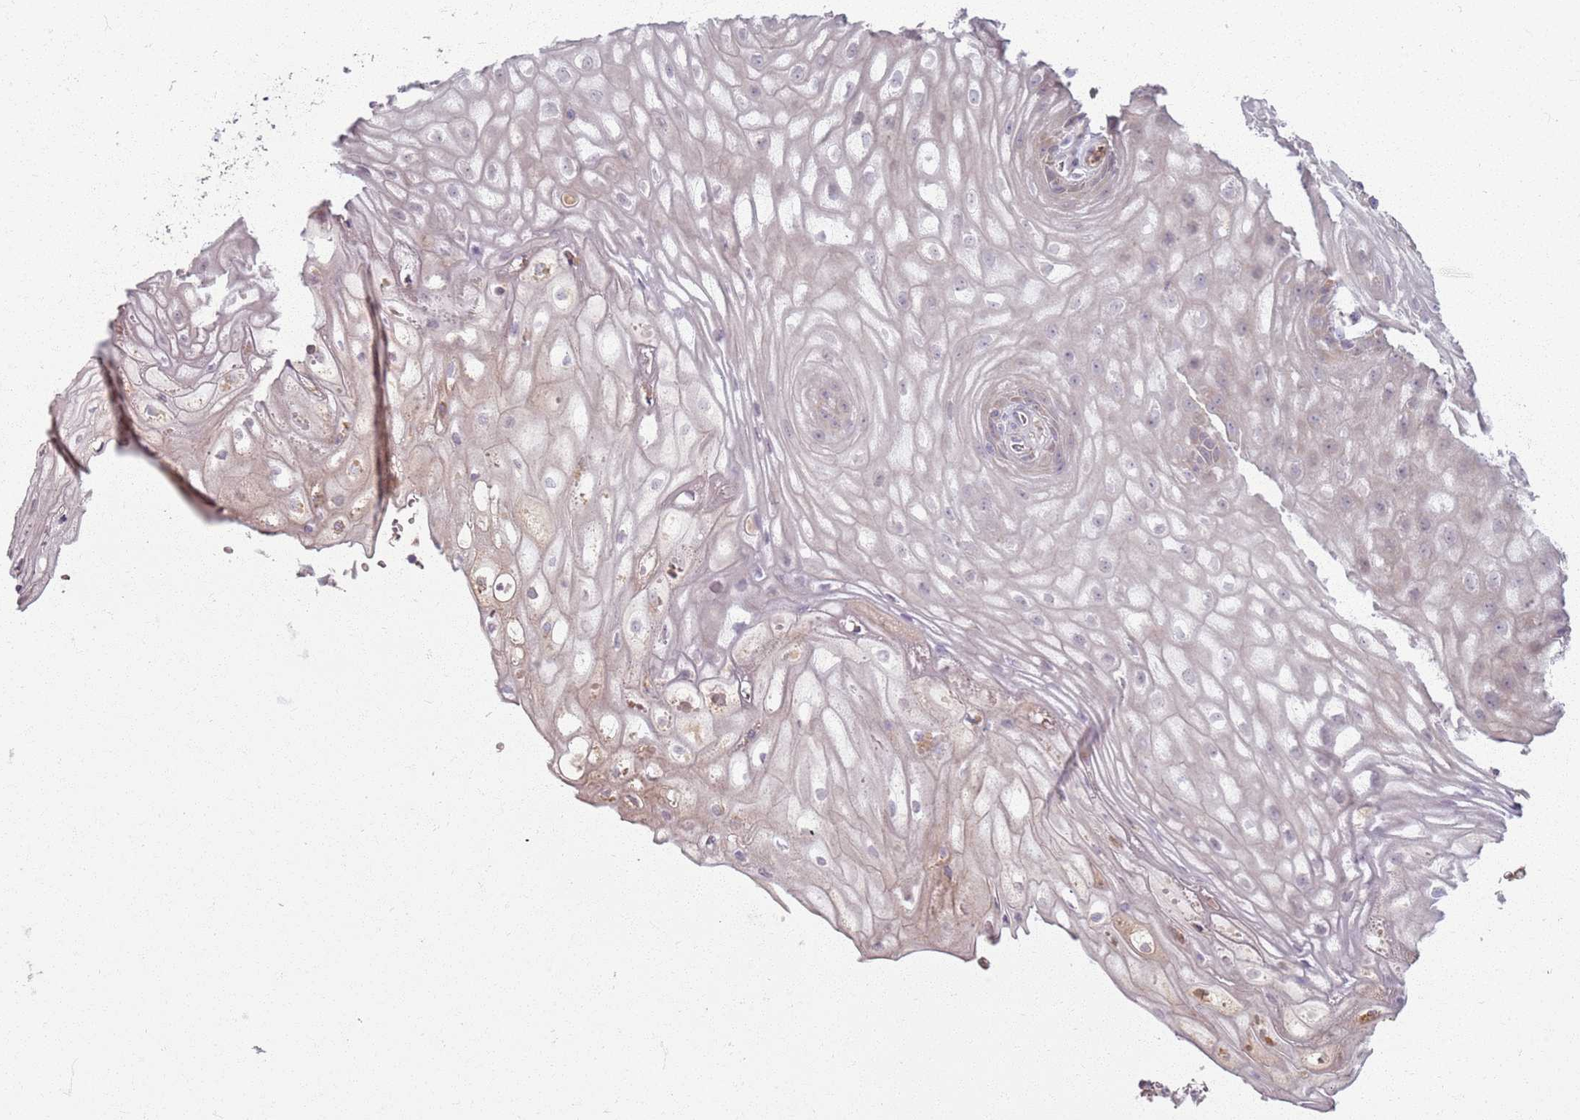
{"staining": {"intensity": "negative", "quantity": "none", "location": "none"}, "tissue": "vagina", "cell_type": "Squamous epithelial cells", "image_type": "normal", "snomed": [{"axis": "morphology", "description": "Normal tissue, NOS"}, {"axis": "topography", "description": "Vagina"}], "caption": "Protein analysis of unremarkable vagina displays no significant staining in squamous epithelial cells. (Immunohistochemistry (ihc), brightfield microscopy, high magnification).", "gene": "ZDHHC2", "patient": {"sex": "female", "age": 60}}